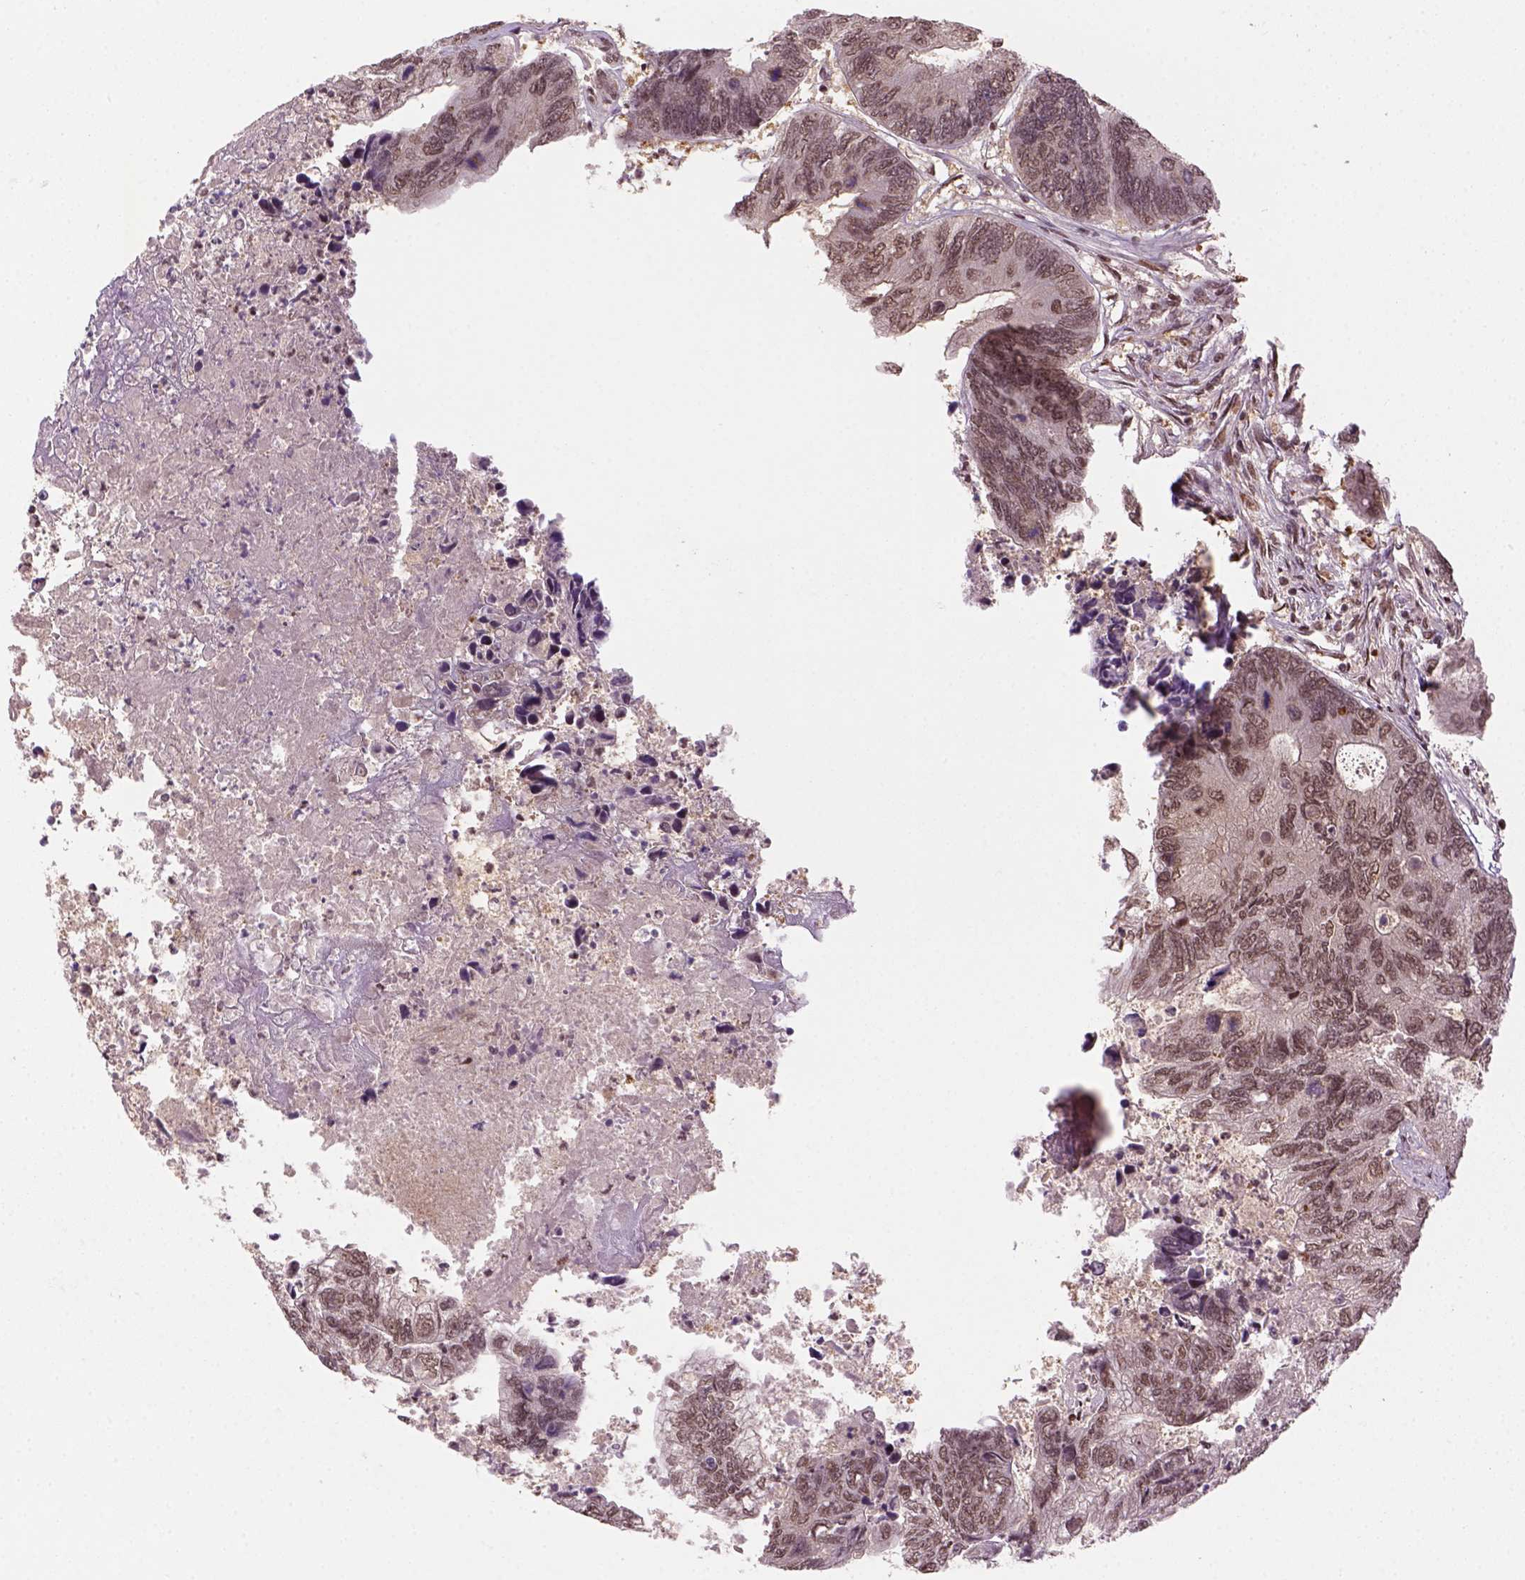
{"staining": {"intensity": "weak", "quantity": ">75%", "location": "nuclear"}, "tissue": "colorectal cancer", "cell_type": "Tumor cells", "image_type": "cancer", "snomed": [{"axis": "morphology", "description": "Adenocarcinoma, NOS"}, {"axis": "topography", "description": "Colon"}], "caption": "Human colorectal cancer (adenocarcinoma) stained with a protein marker shows weak staining in tumor cells.", "gene": "GOT1", "patient": {"sex": "female", "age": 67}}